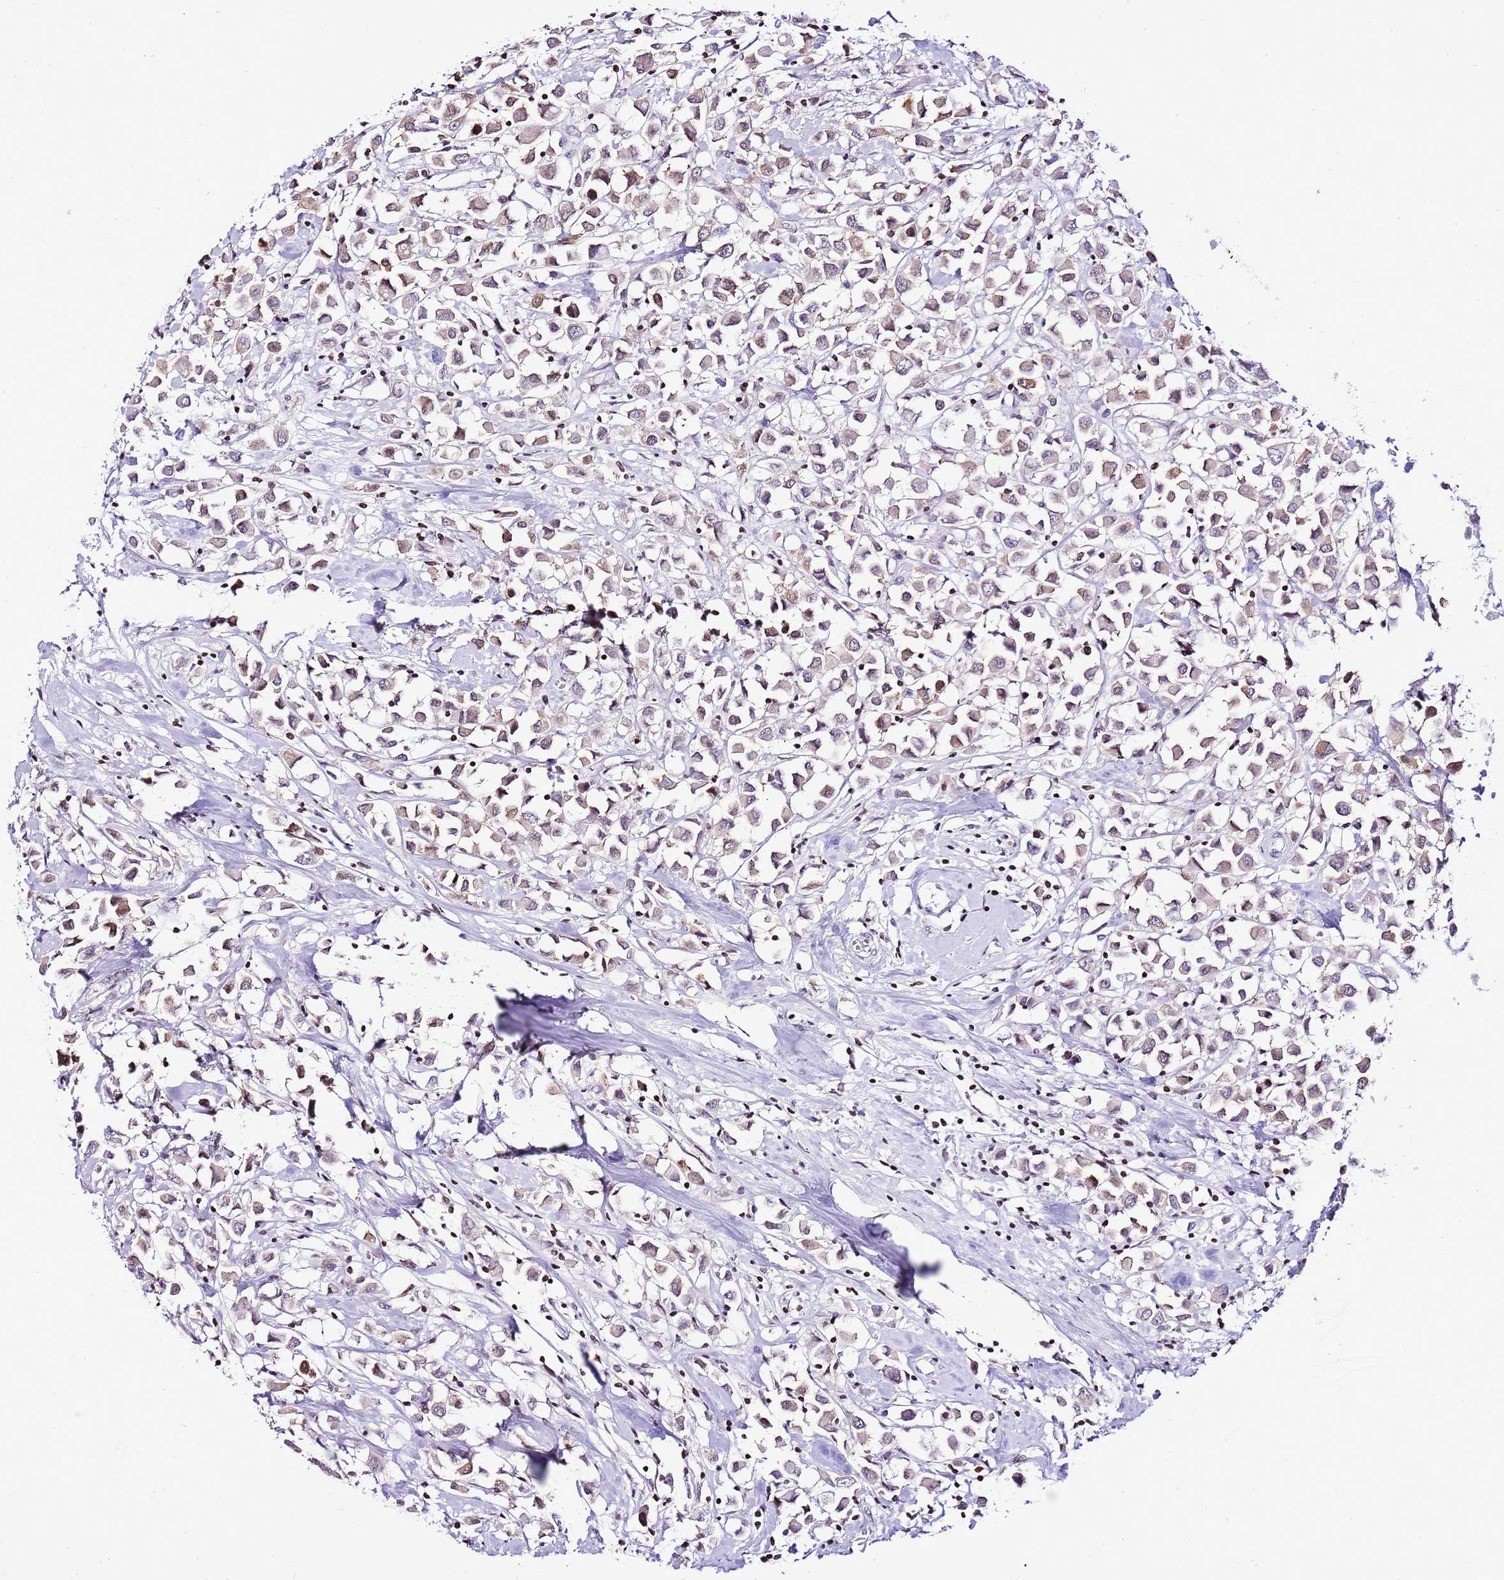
{"staining": {"intensity": "weak", "quantity": ">75%", "location": "cytoplasmic/membranous"}, "tissue": "breast cancer", "cell_type": "Tumor cells", "image_type": "cancer", "snomed": [{"axis": "morphology", "description": "Duct carcinoma"}, {"axis": "topography", "description": "Breast"}], "caption": "About >75% of tumor cells in human breast cancer (invasive ductal carcinoma) show weak cytoplasmic/membranous protein staining as visualized by brown immunohistochemical staining.", "gene": "PRR15", "patient": {"sex": "female", "age": 61}}